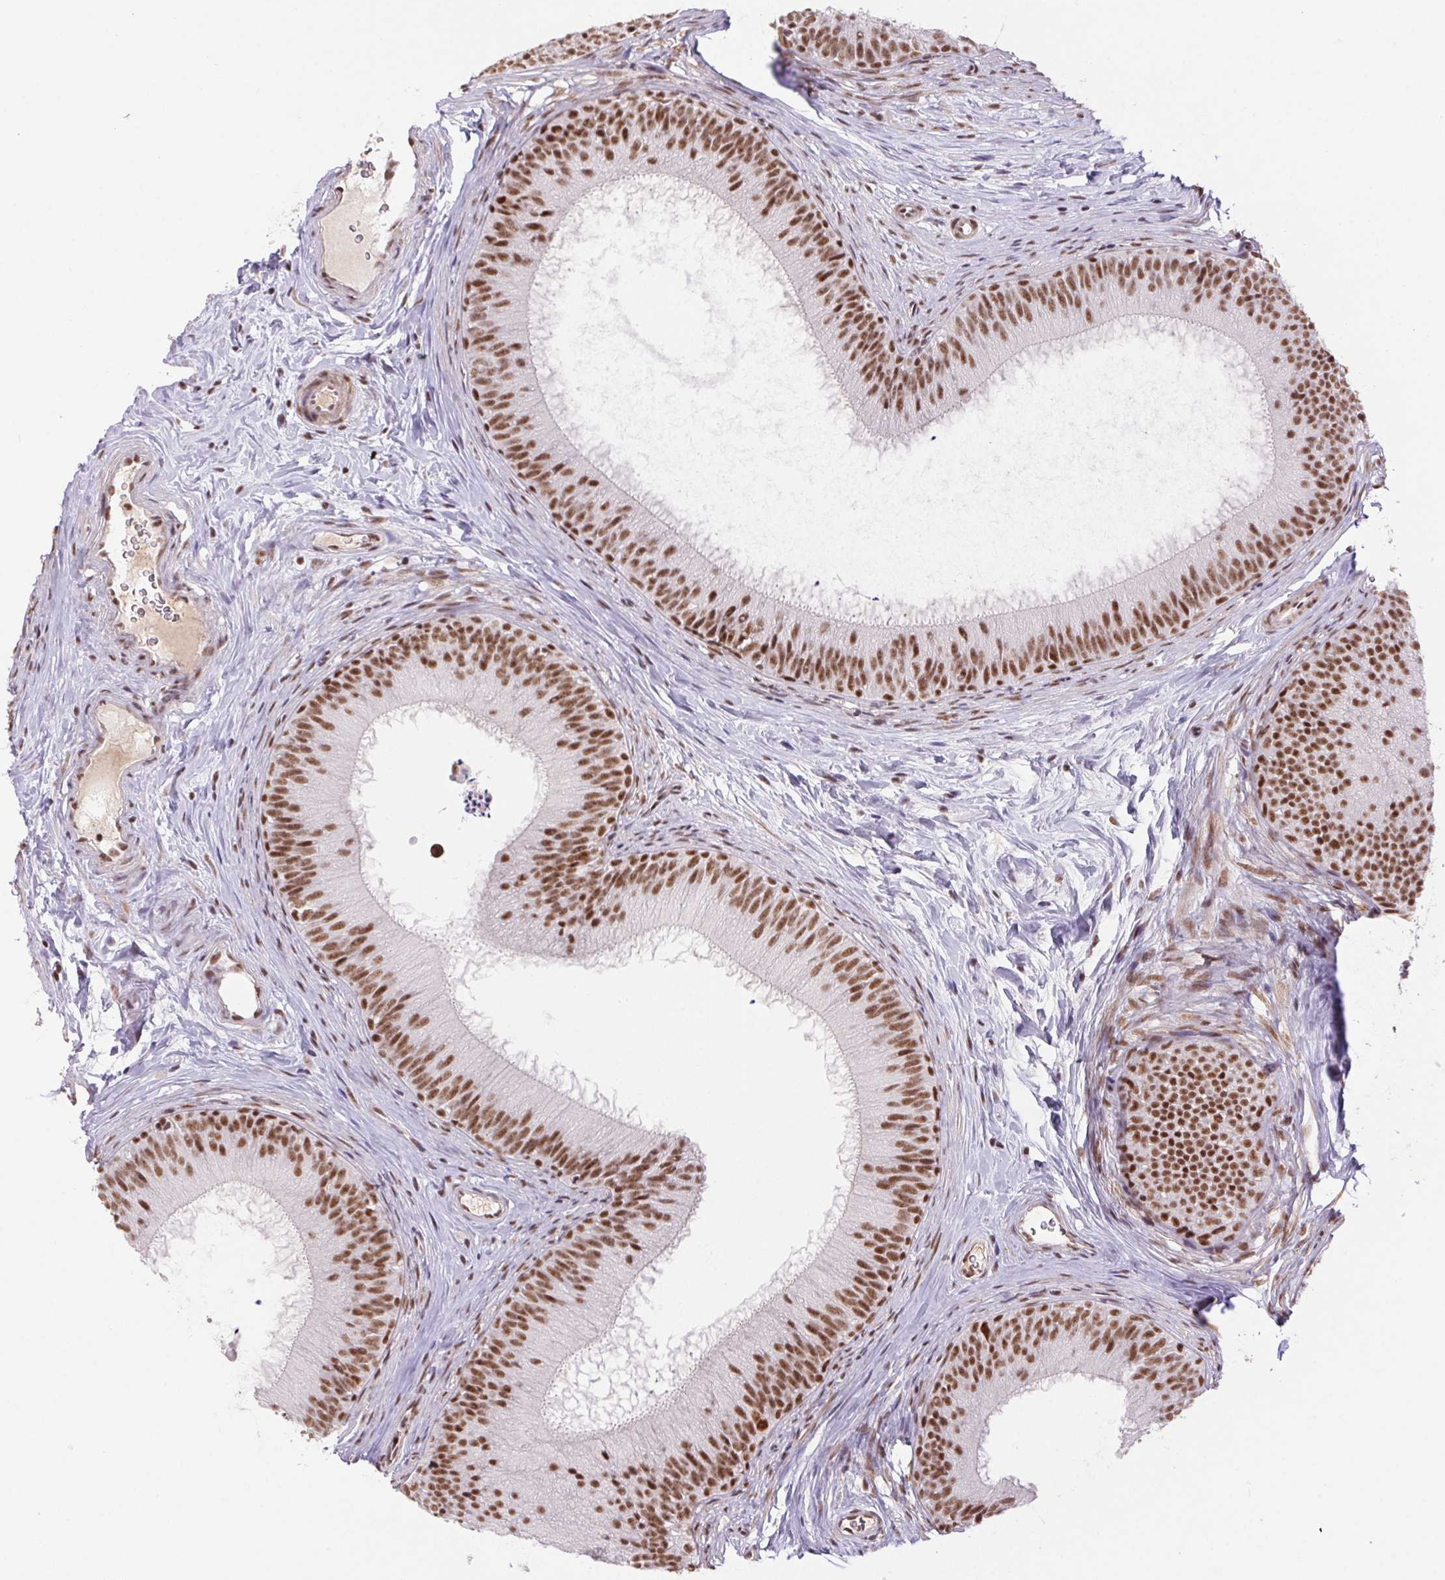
{"staining": {"intensity": "moderate", "quantity": ">75%", "location": "nuclear"}, "tissue": "epididymis", "cell_type": "Glandular cells", "image_type": "normal", "snomed": [{"axis": "morphology", "description": "Normal tissue, NOS"}, {"axis": "topography", "description": "Epididymis"}], "caption": "Epididymis stained with immunohistochemistry (IHC) exhibits moderate nuclear expression in approximately >75% of glandular cells. The staining is performed using DAB brown chromogen to label protein expression. The nuclei are counter-stained blue using hematoxylin.", "gene": "DDX17", "patient": {"sex": "male", "age": 24}}